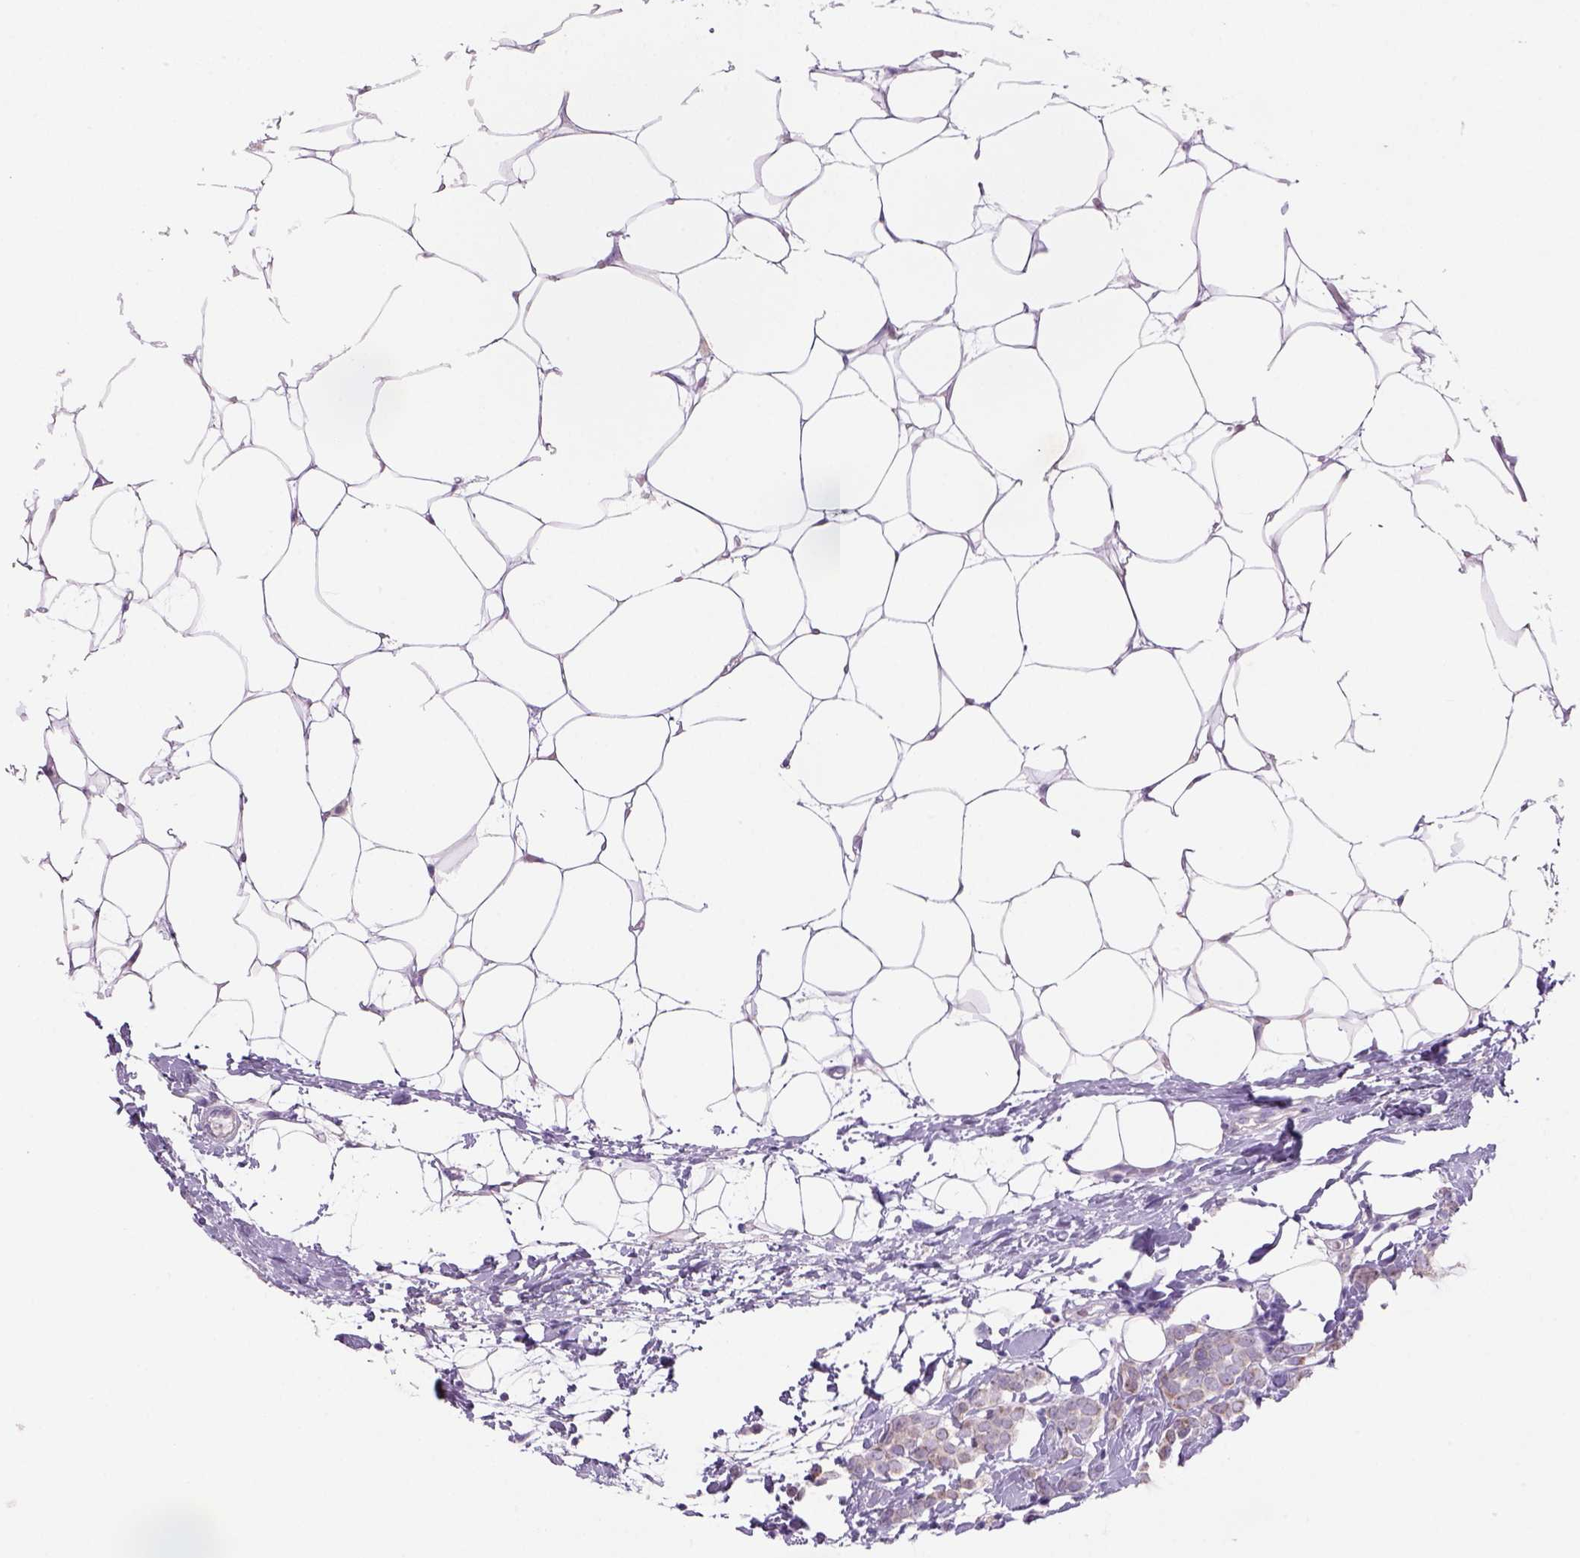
{"staining": {"intensity": "weak", "quantity": ">75%", "location": "cytoplasmic/membranous"}, "tissue": "breast cancer", "cell_type": "Tumor cells", "image_type": "cancer", "snomed": [{"axis": "morphology", "description": "Lobular carcinoma"}, {"axis": "topography", "description": "Breast"}], "caption": "Lobular carcinoma (breast) stained with a protein marker reveals weak staining in tumor cells.", "gene": "ADGRV1", "patient": {"sex": "female", "age": 49}}